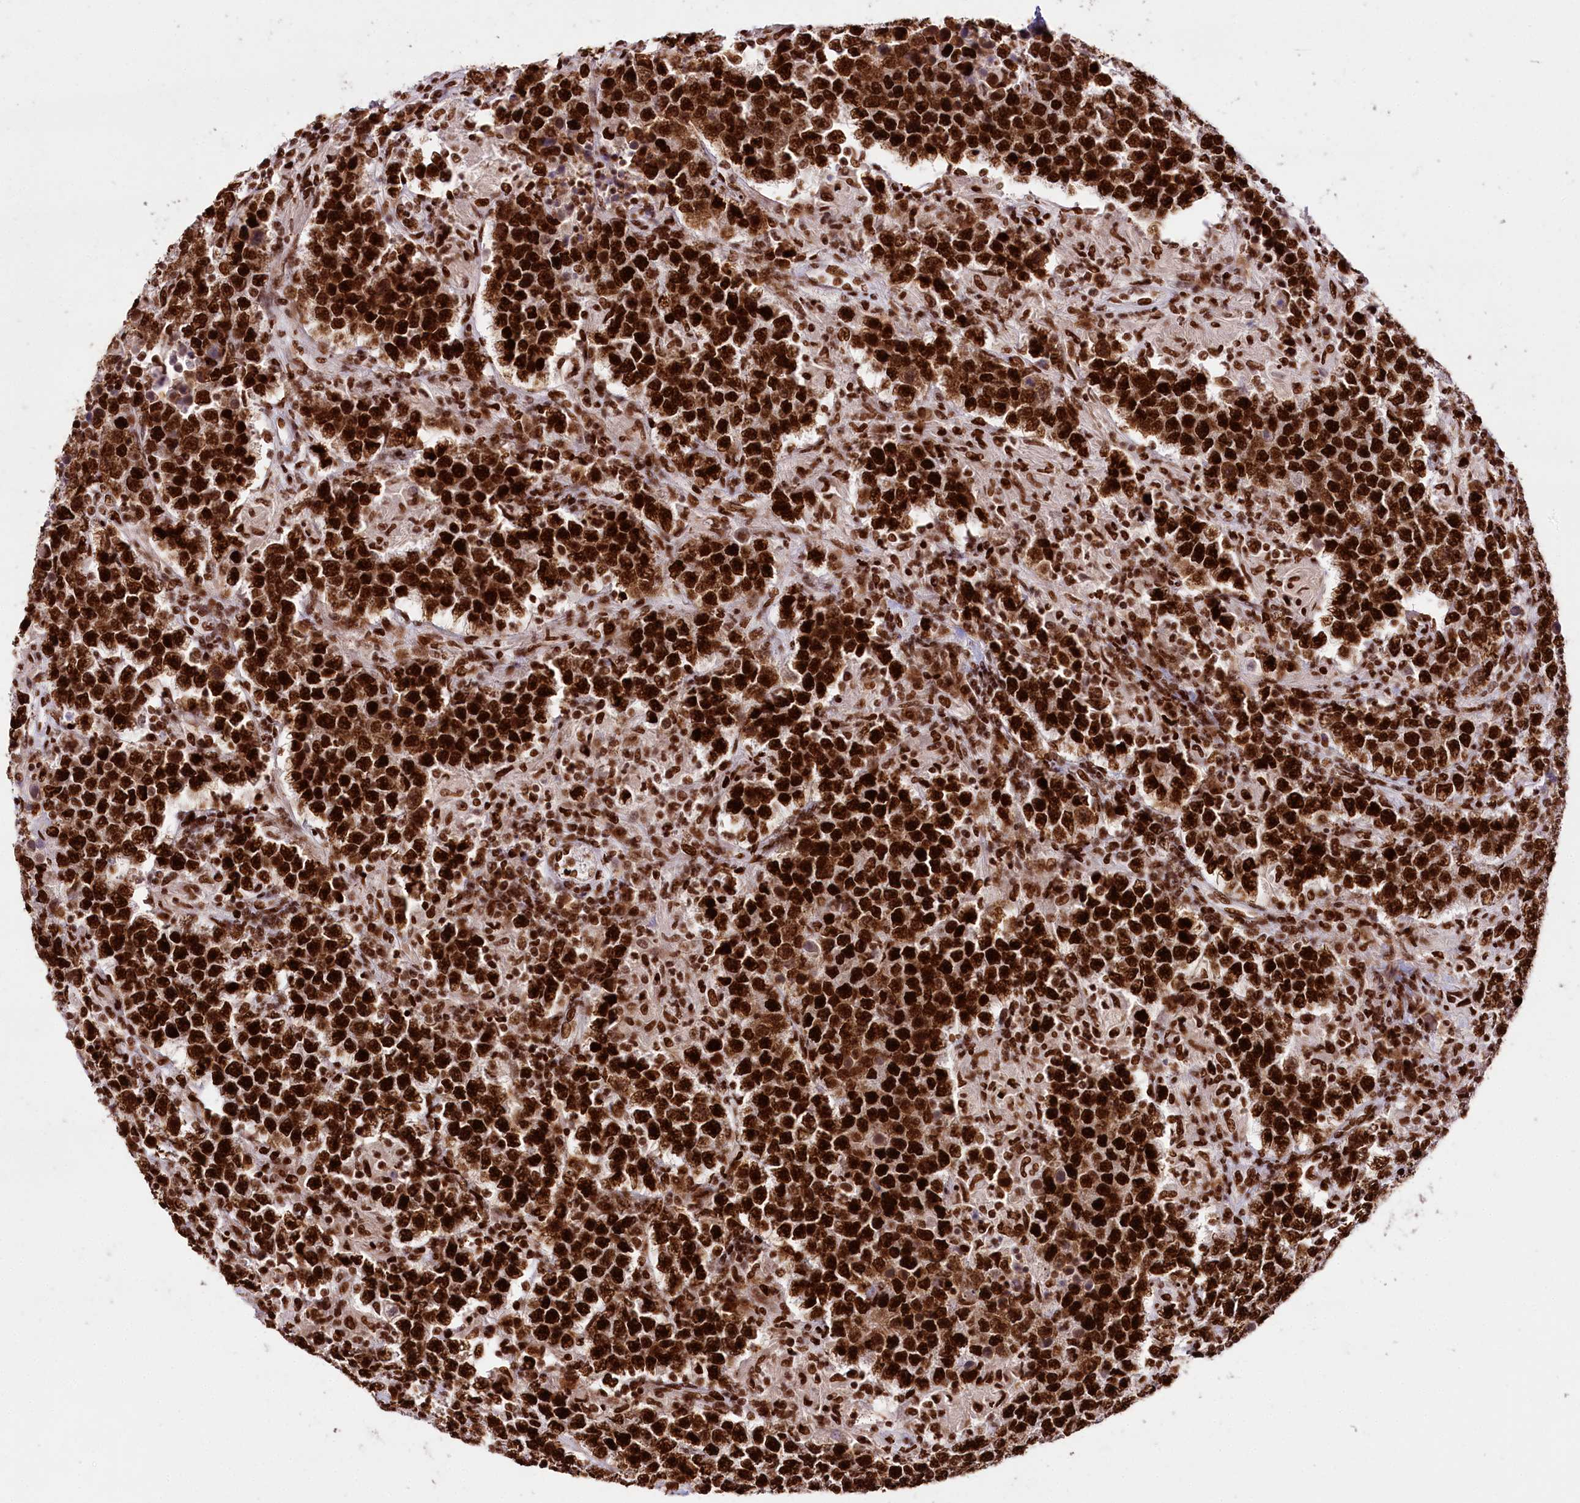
{"staining": {"intensity": "strong", "quantity": ">75%", "location": "nuclear"}, "tissue": "testis cancer", "cell_type": "Tumor cells", "image_type": "cancer", "snomed": [{"axis": "morphology", "description": "Normal tissue, NOS"}, {"axis": "morphology", "description": "Urothelial carcinoma, High grade"}, {"axis": "morphology", "description": "Seminoma, NOS"}, {"axis": "morphology", "description": "Carcinoma, Embryonal, NOS"}, {"axis": "topography", "description": "Urinary bladder"}, {"axis": "topography", "description": "Testis"}], "caption": "Protein positivity by immunohistochemistry (IHC) demonstrates strong nuclear expression in about >75% of tumor cells in testis cancer (embryonal carcinoma).", "gene": "SMARCE1", "patient": {"sex": "male", "age": 41}}